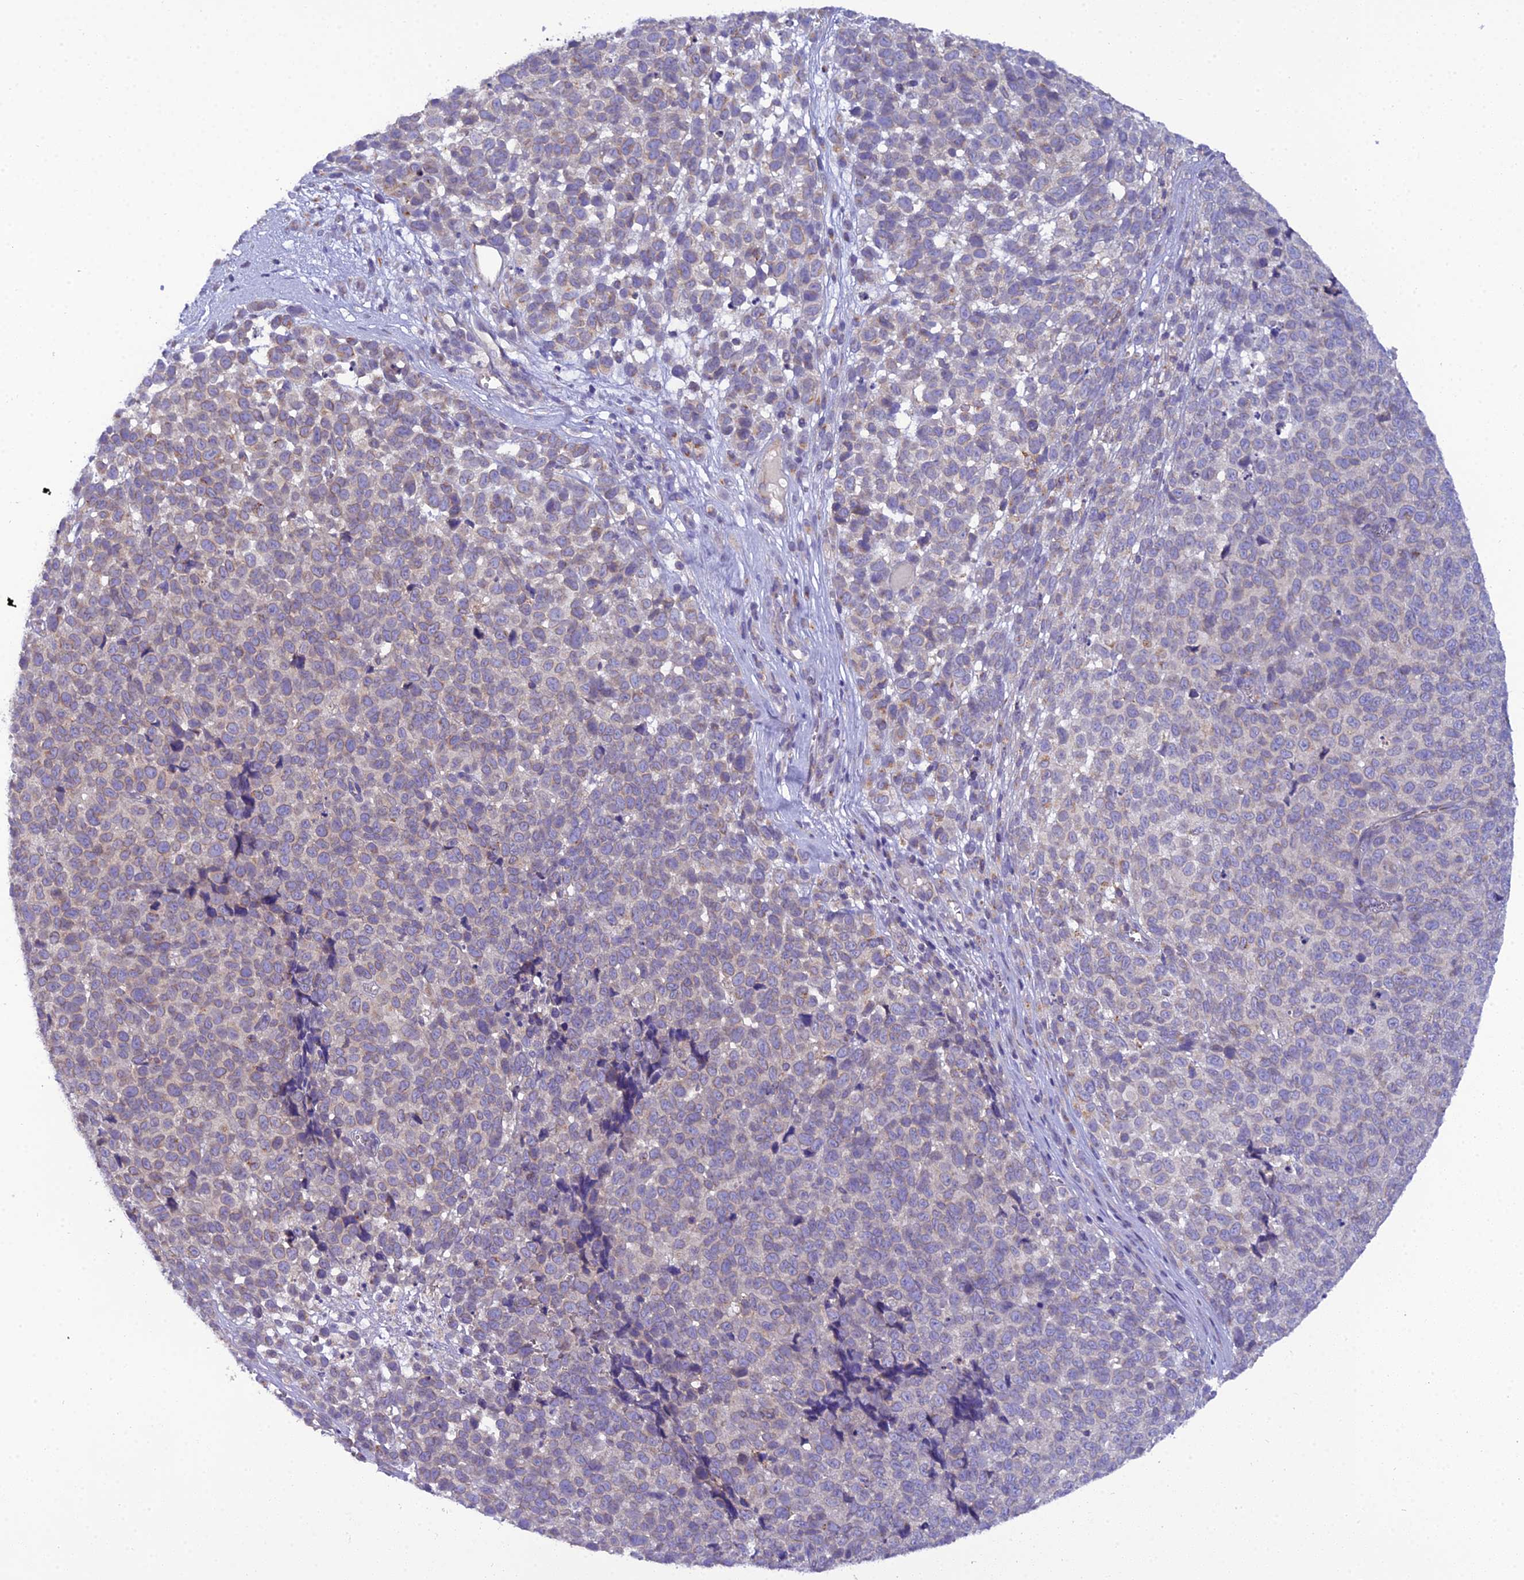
{"staining": {"intensity": "weak", "quantity": "<25%", "location": "cytoplasmic/membranous"}, "tissue": "melanoma", "cell_type": "Tumor cells", "image_type": "cancer", "snomed": [{"axis": "morphology", "description": "Malignant melanoma, NOS"}, {"axis": "topography", "description": "Nose, NOS"}], "caption": "A histopathology image of human melanoma is negative for staining in tumor cells.", "gene": "GOLPH3", "patient": {"sex": "female", "age": 48}}